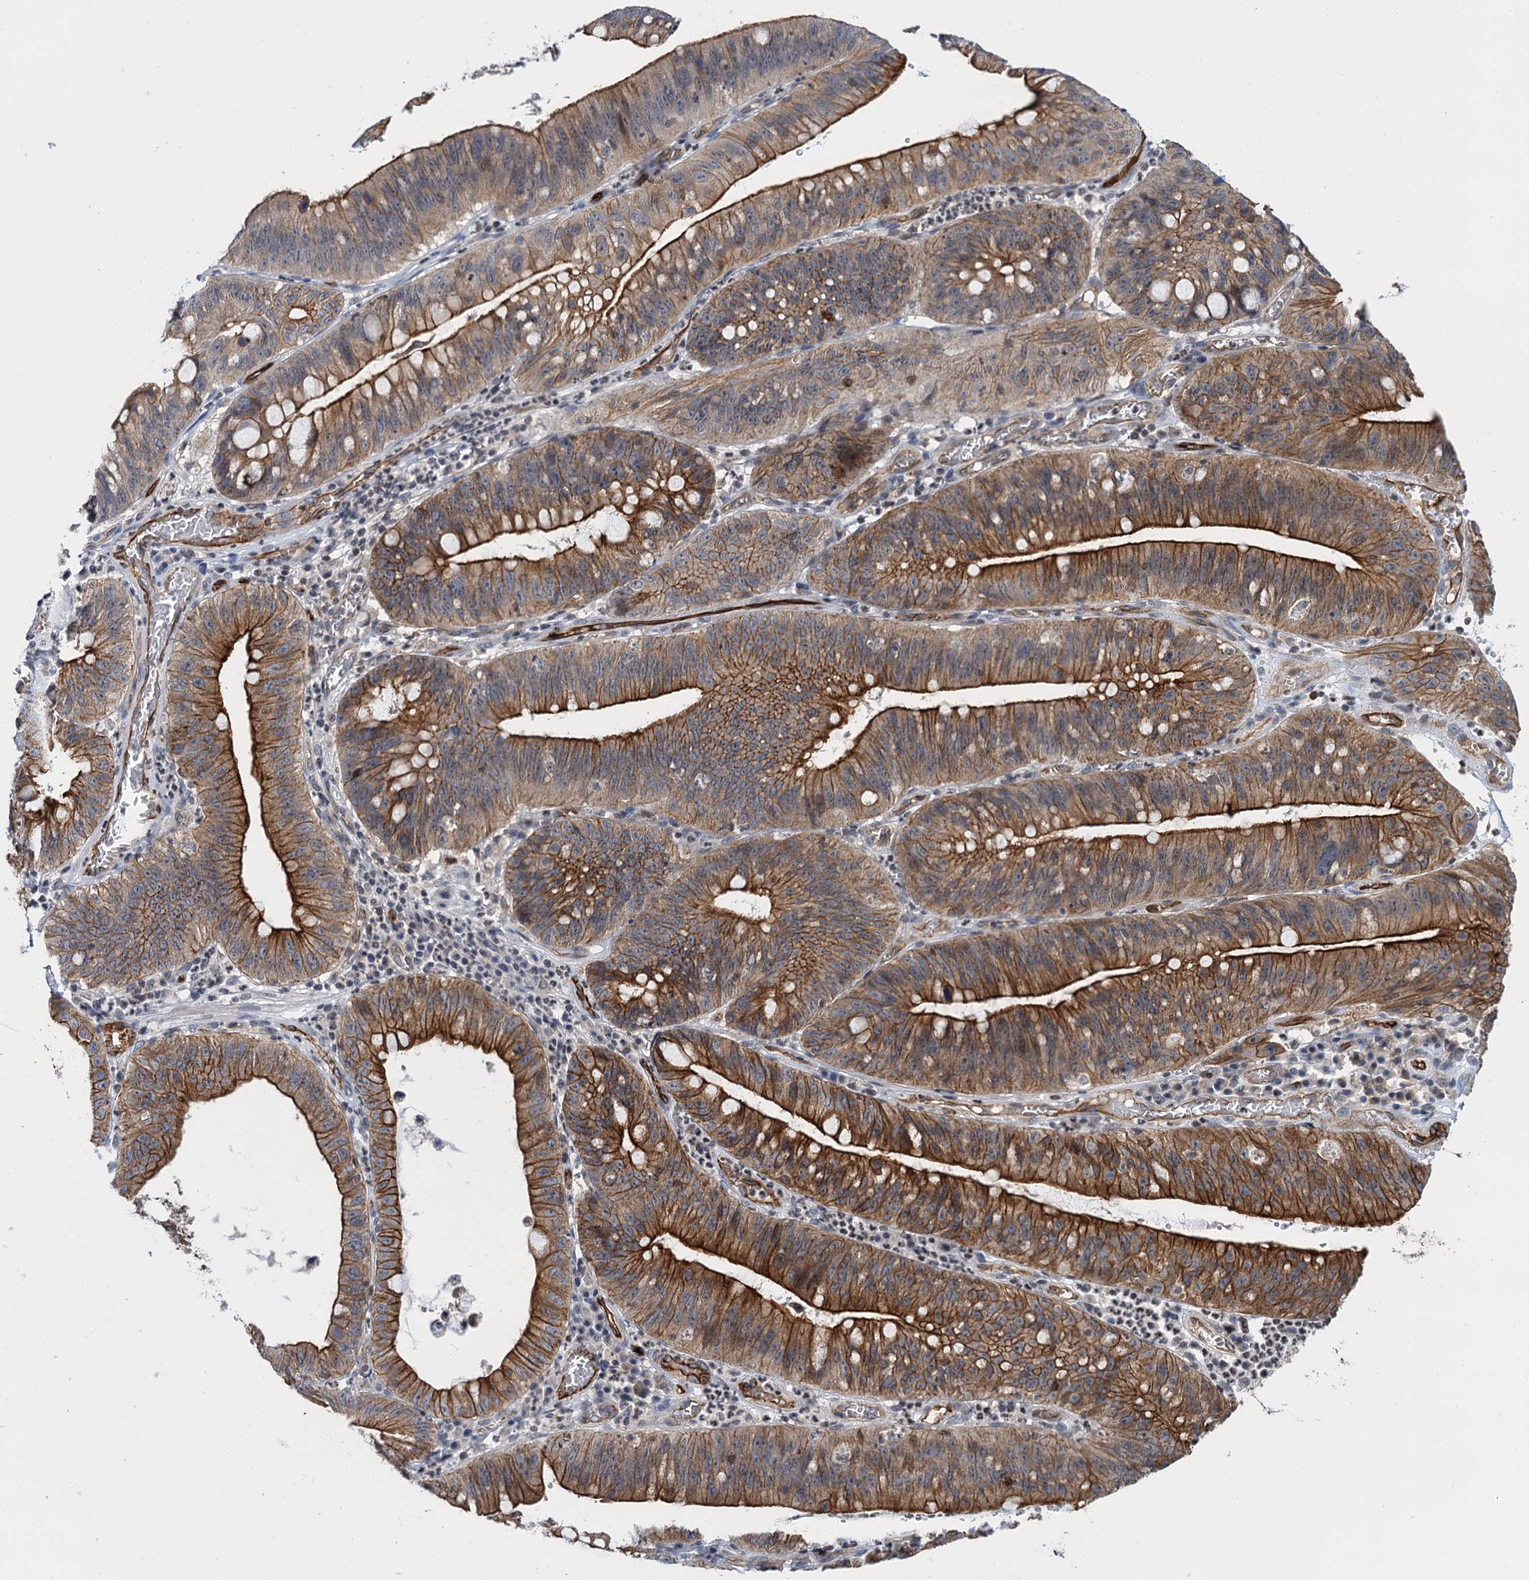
{"staining": {"intensity": "strong", "quantity": ">75%", "location": "cytoplasmic/membranous"}, "tissue": "stomach cancer", "cell_type": "Tumor cells", "image_type": "cancer", "snomed": [{"axis": "morphology", "description": "Adenocarcinoma, NOS"}, {"axis": "topography", "description": "Stomach"}], "caption": "A high amount of strong cytoplasmic/membranous expression is appreciated in about >75% of tumor cells in stomach adenocarcinoma tissue.", "gene": "ABLIM1", "patient": {"sex": "male", "age": 59}}